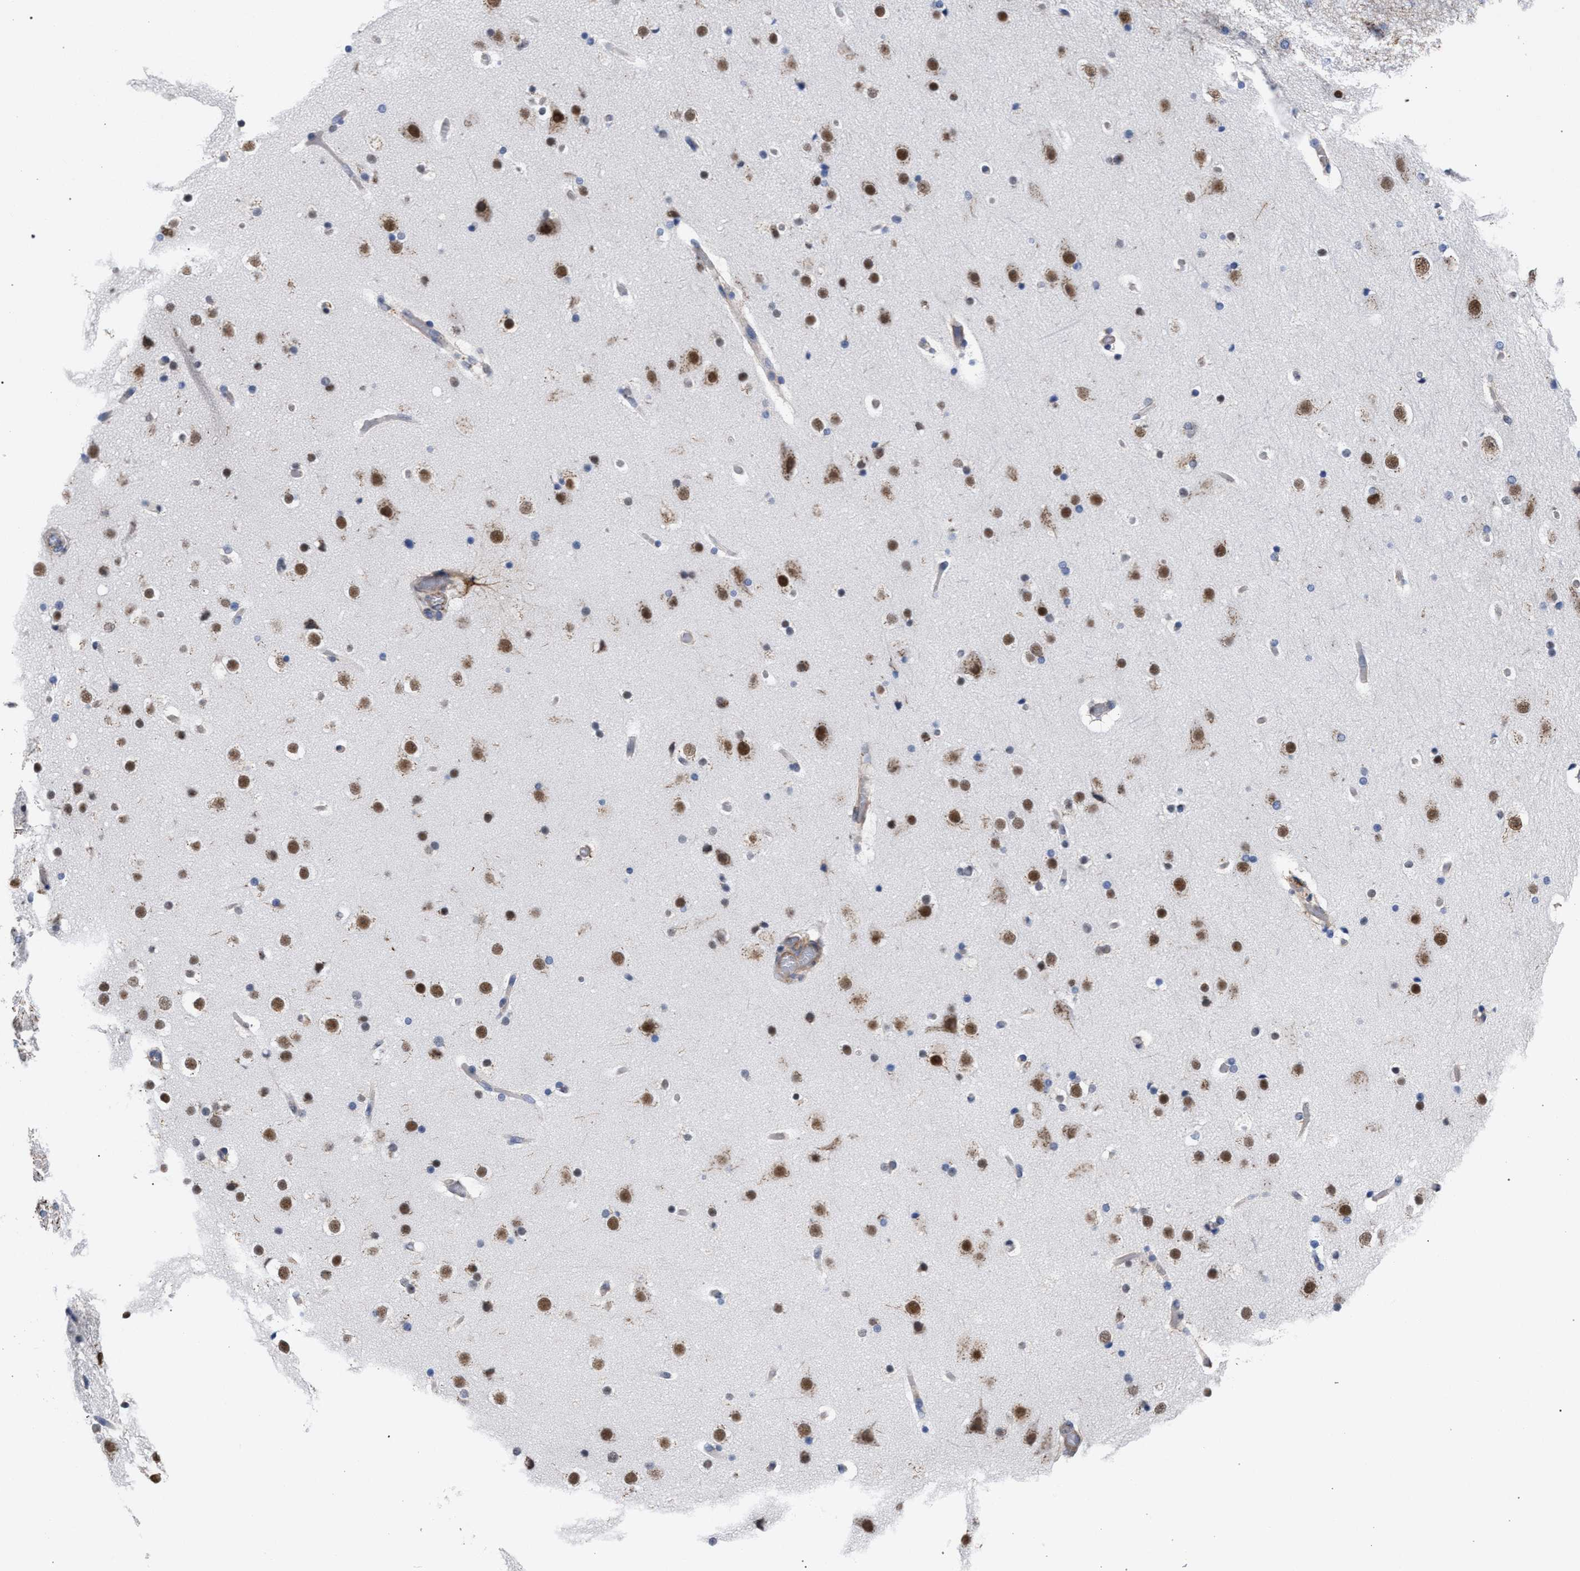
{"staining": {"intensity": "negative", "quantity": "none", "location": "none"}, "tissue": "cerebral cortex", "cell_type": "Endothelial cells", "image_type": "normal", "snomed": [{"axis": "morphology", "description": "Normal tissue, NOS"}, {"axis": "topography", "description": "Cerebral cortex"}], "caption": "Immunohistochemistry (IHC) micrograph of benign cerebral cortex: human cerebral cortex stained with DAB demonstrates no significant protein staining in endothelial cells. (Immunohistochemistry (IHC), brightfield microscopy, high magnification).", "gene": "GOLGA2", "patient": {"sex": "male", "age": 57}}